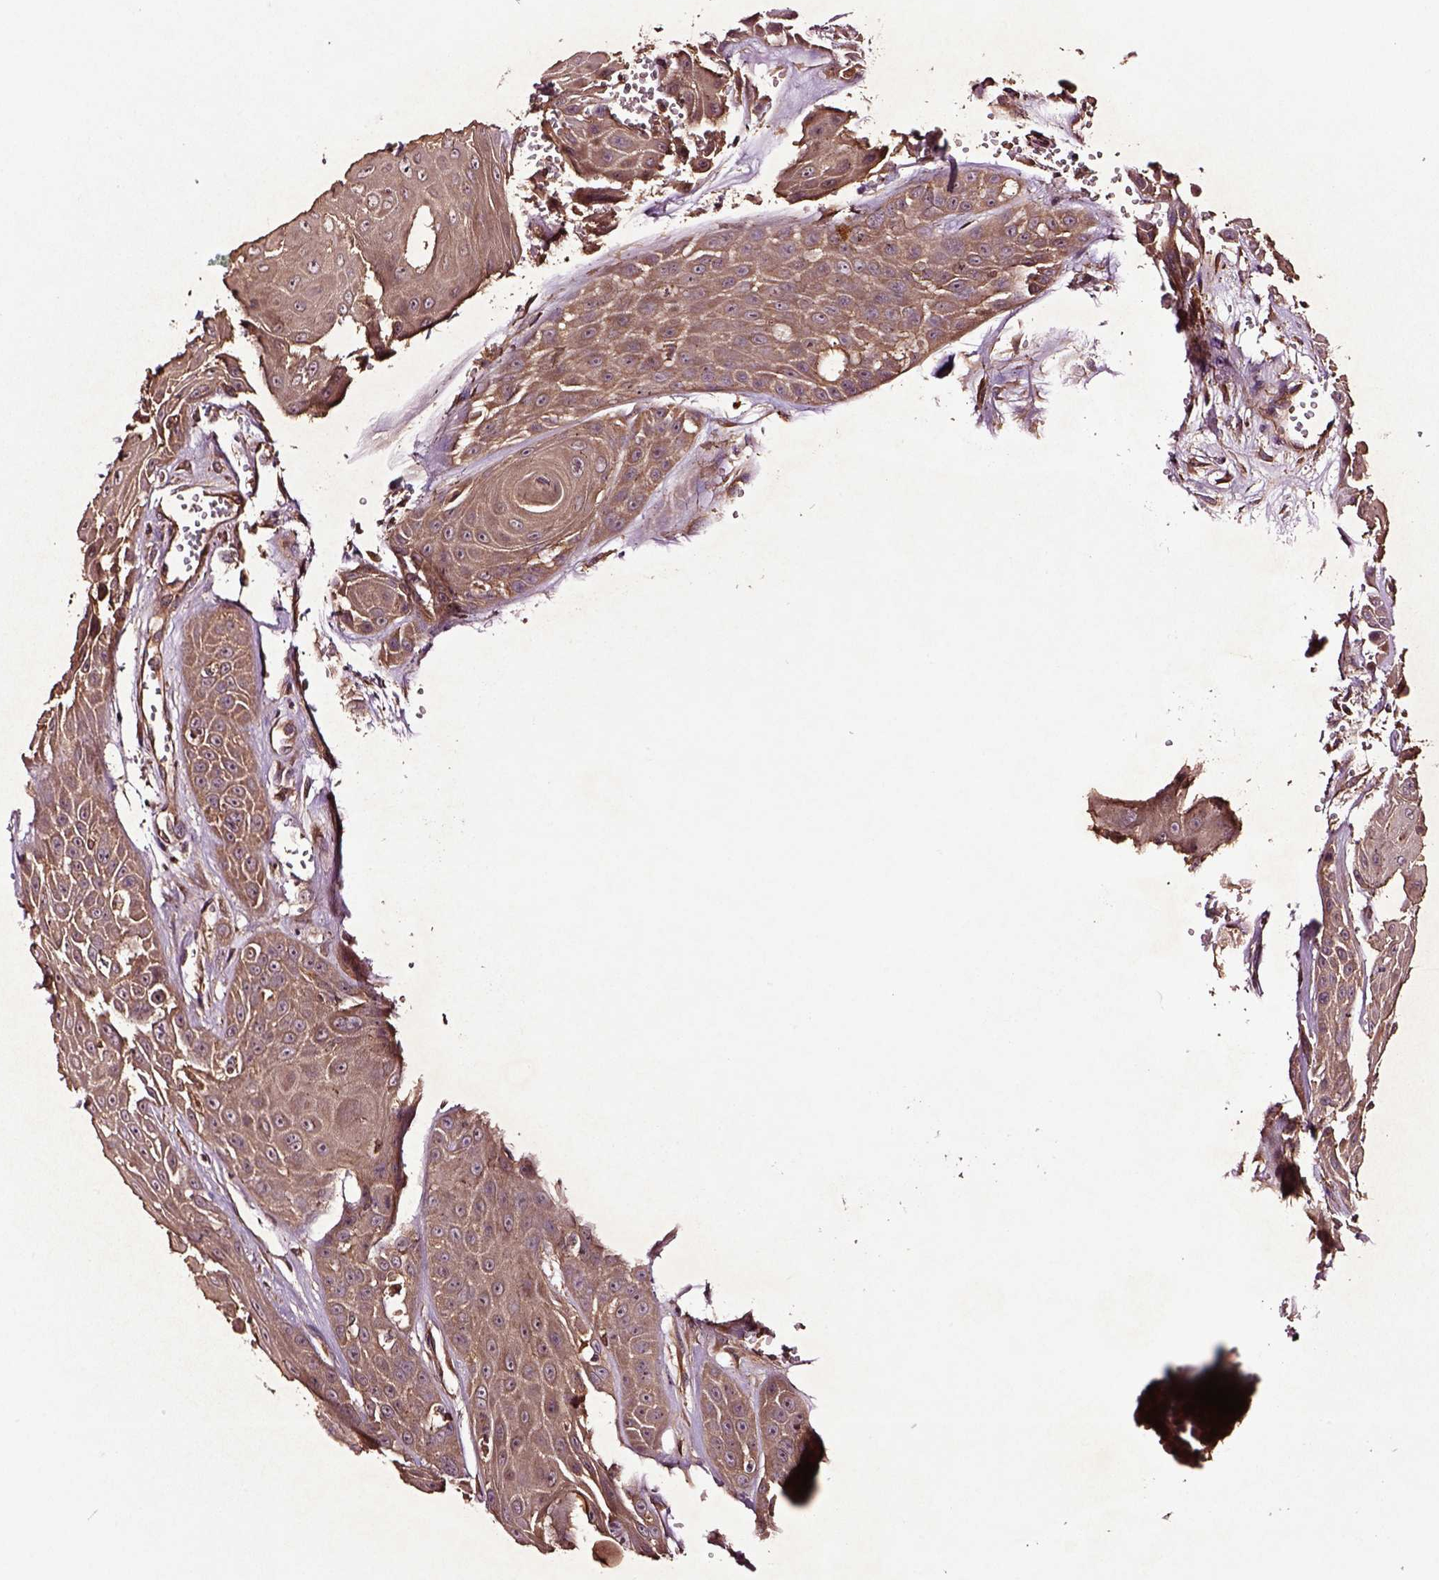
{"staining": {"intensity": "moderate", "quantity": ">75%", "location": "cytoplasmic/membranous"}, "tissue": "head and neck cancer", "cell_type": "Tumor cells", "image_type": "cancer", "snomed": [{"axis": "morphology", "description": "Squamous cell carcinoma, NOS"}, {"axis": "topography", "description": "Oral tissue"}, {"axis": "topography", "description": "Head-Neck"}], "caption": "Immunohistochemical staining of human head and neck cancer (squamous cell carcinoma) demonstrates moderate cytoplasmic/membranous protein positivity in approximately >75% of tumor cells. The staining was performed using DAB to visualize the protein expression in brown, while the nuclei were stained in blue with hematoxylin (Magnification: 20x).", "gene": "RASSF5", "patient": {"sex": "male", "age": 81}}